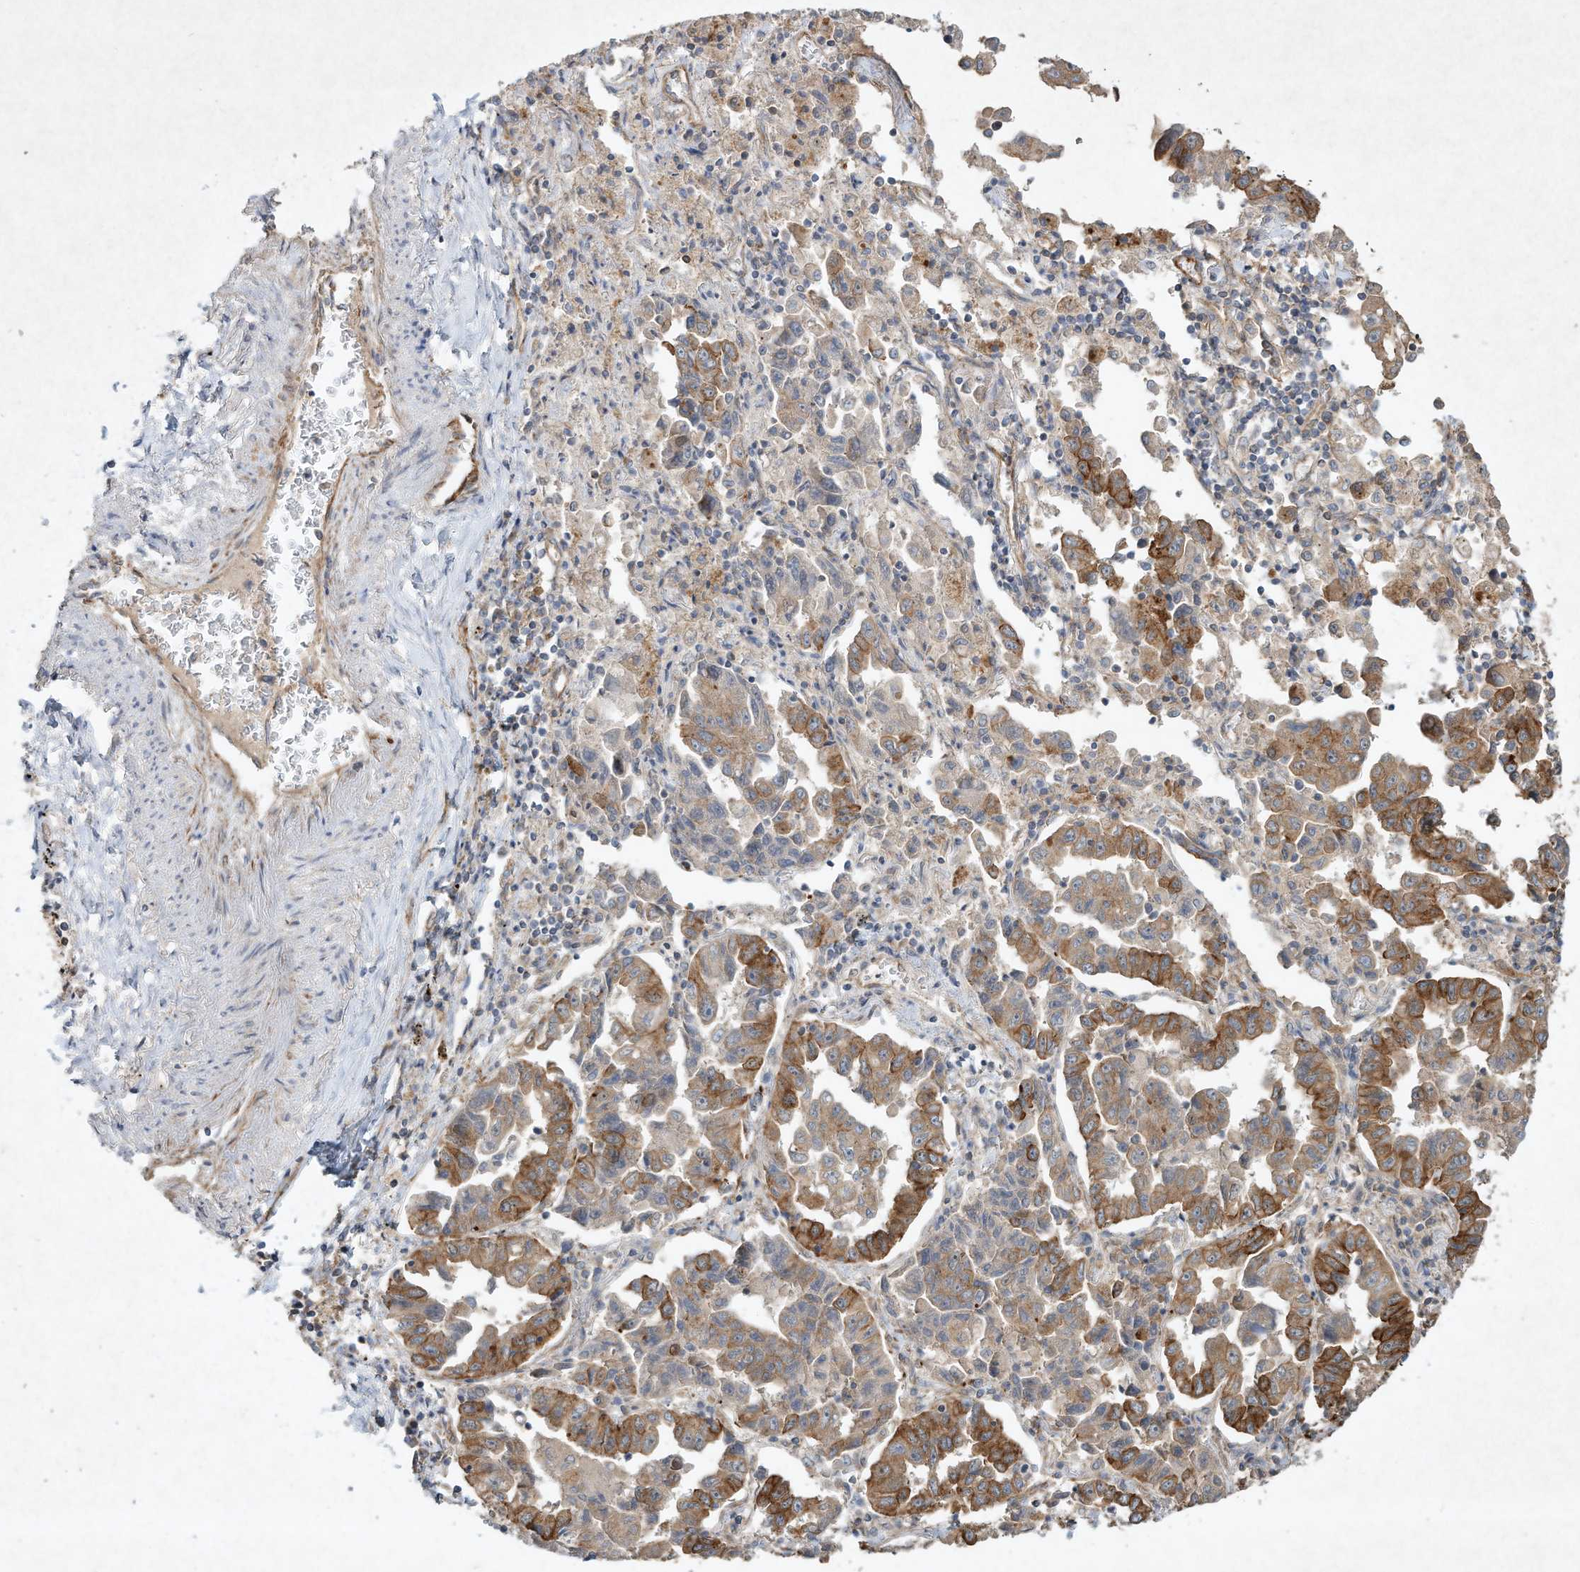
{"staining": {"intensity": "moderate", "quantity": ">75%", "location": "cytoplasmic/membranous"}, "tissue": "lung cancer", "cell_type": "Tumor cells", "image_type": "cancer", "snomed": [{"axis": "morphology", "description": "Adenocarcinoma, NOS"}, {"axis": "topography", "description": "Lung"}], "caption": "An IHC photomicrograph of neoplastic tissue is shown. Protein staining in brown labels moderate cytoplasmic/membranous positivity in lung cancer (adenocarcinoma) within tumor cells.", "gene": "HTR5A", "patient": {"sex": "female", "age": 51}}